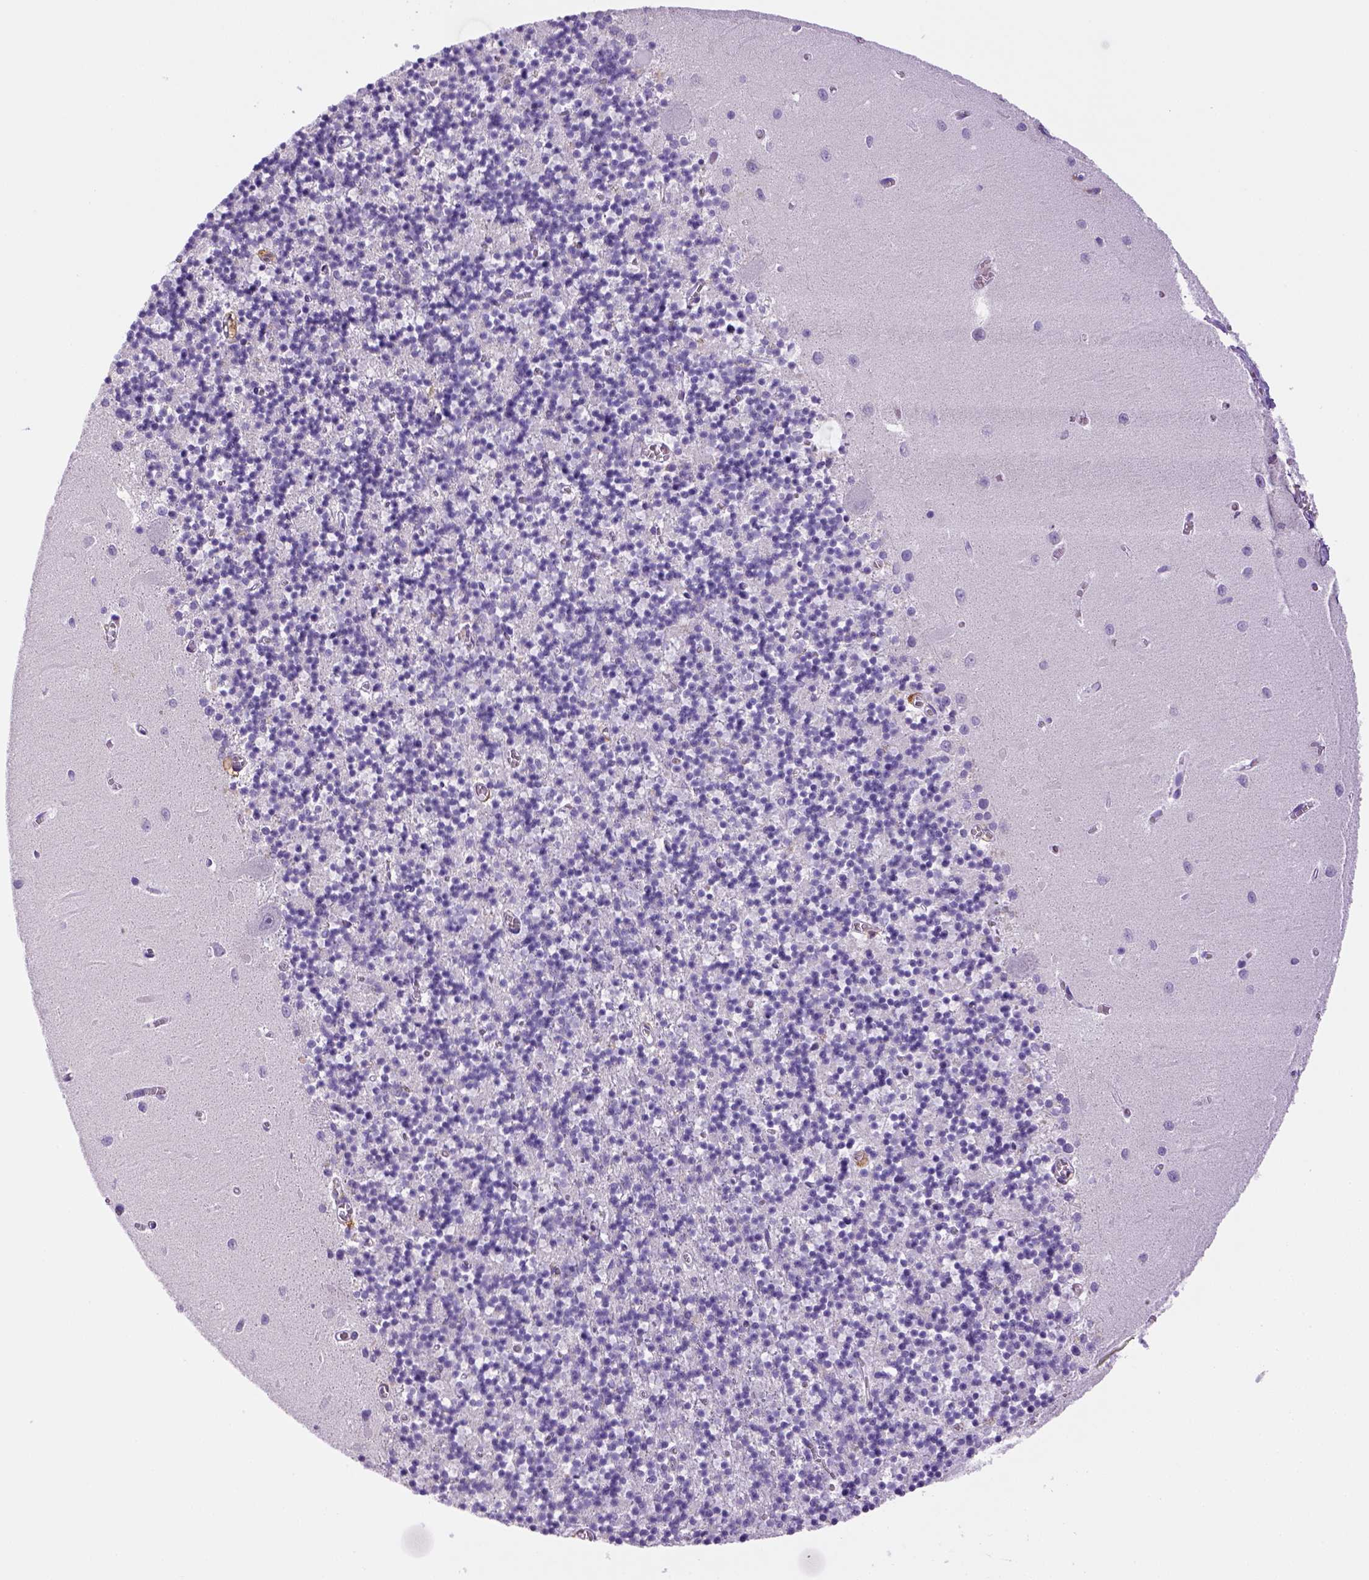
{"staining": {"intensity": "negative", "quantity": "none", "location": "none"}, "tissue": "cerebellum", "cell_type": "Cells in granular layer", "image_type": "normal", "snomed": [{"axis": "morphology", "description": "Normal tissue, NOS"}, {"axis": "topography", "description": "Cerebellum"}], "caption": "Immunohistochemistry (IHC) image of benign cerebellum: cerebellum stained with DAB (3,3'-diaminobenzidine) exhibits no significant protein expression in cells in granular layer. (Immunohistochemistry, brightfield microscopy, high magnification).", "gene": "CD14", "patient": {"sex": "female", "age": 64}}